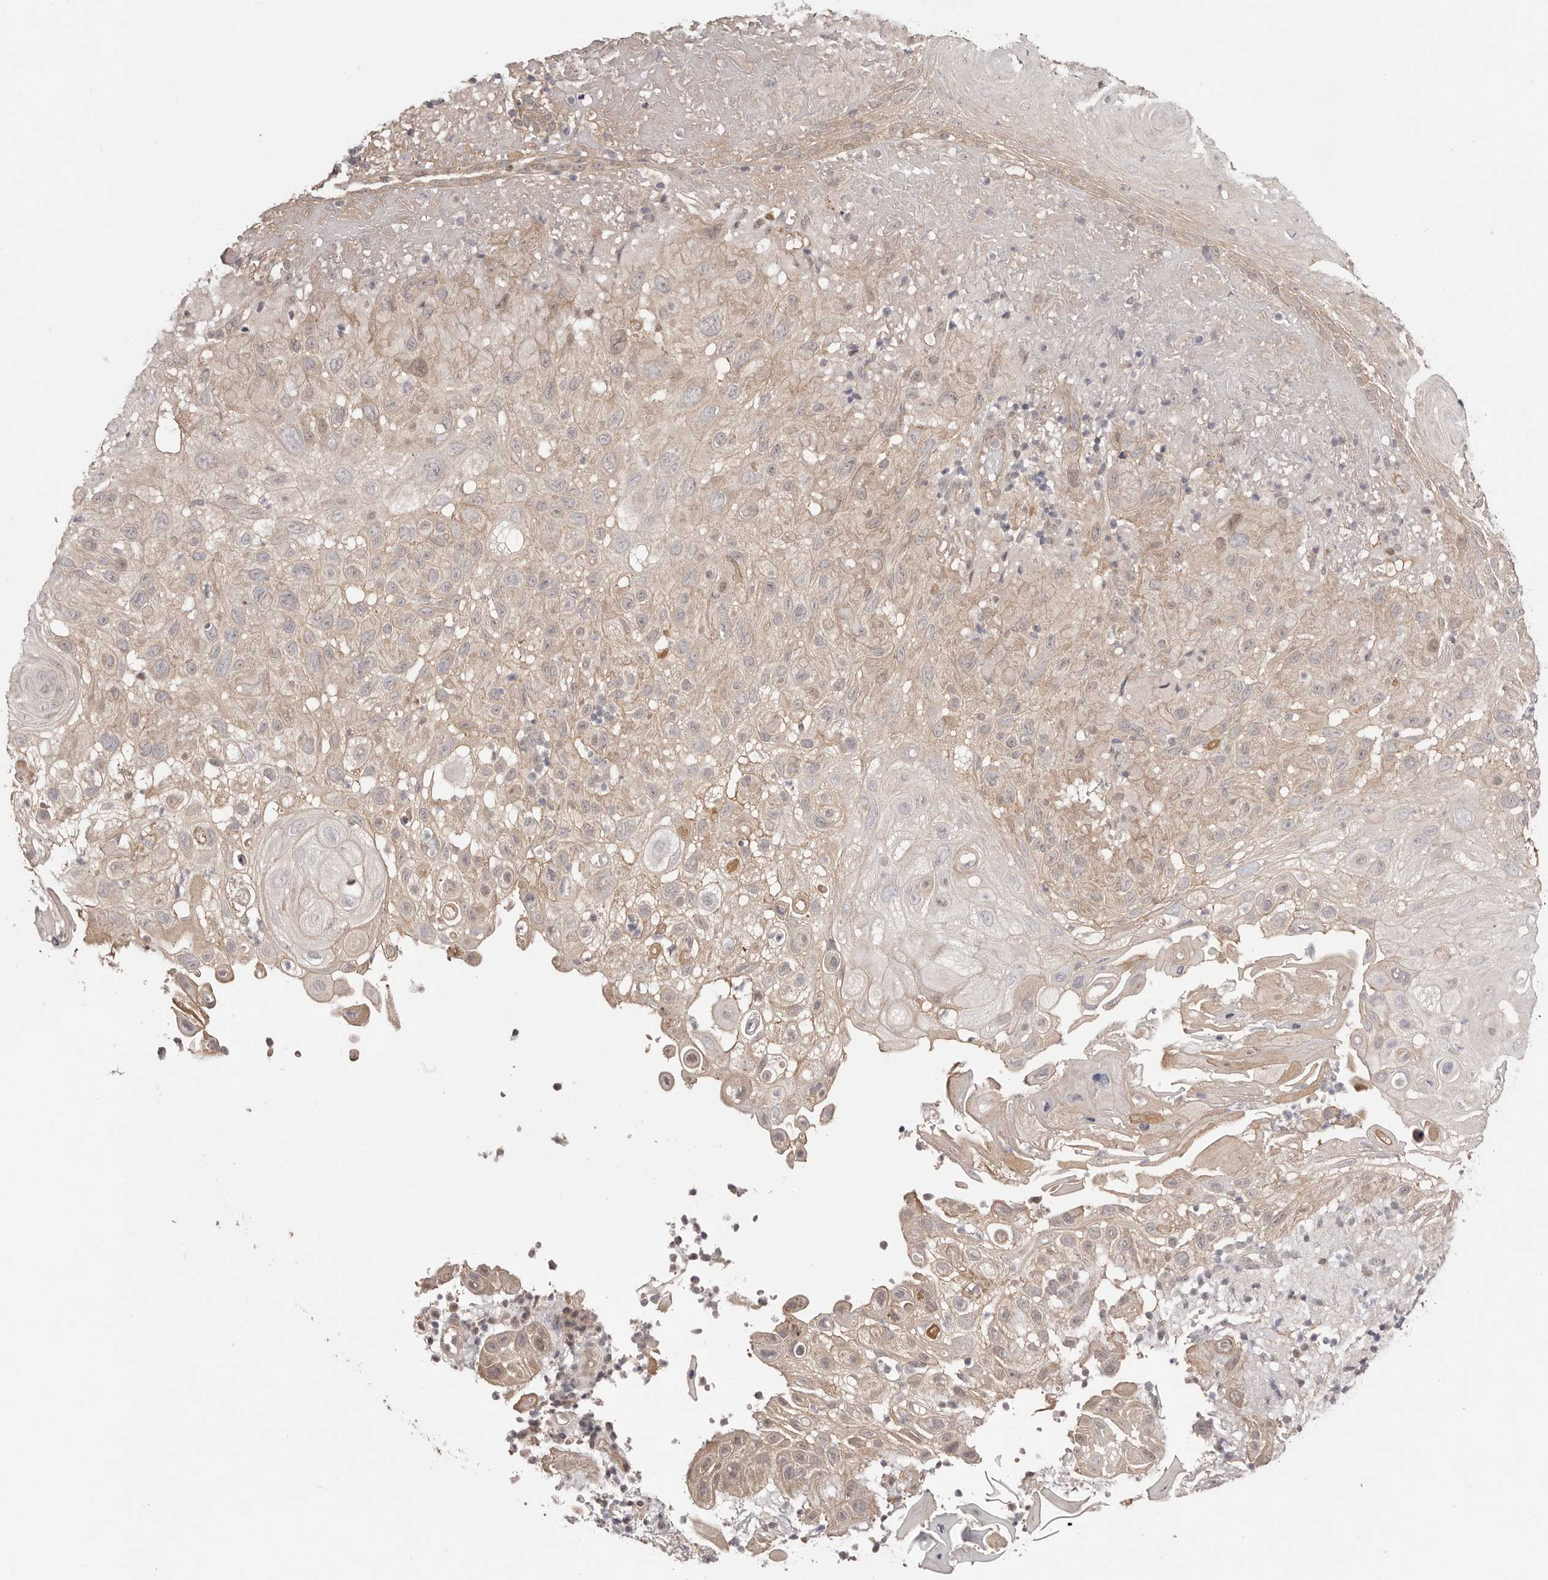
{"staining": {"intensity": "weak", "quantity": "<25%", "location": "cytoplasmic/membranous"}, "tissue": "skin cancer", "cell_type": "Tumor cells", "image_type": "cancer", "snomed": [{"axis": "morphology", "description": "Normal tissue, NOS"}, {"axis": "morphology", "description": "Squamous cell carcinoma, NOS"}, {"axis": "topography", "description": "Skin"}], "caption": "This is an IHC micrograph of human skin cancer. There is no positivity in tumor cells.", "gene": "EGR3", "patient": {"sex": "female", "age": 96}}